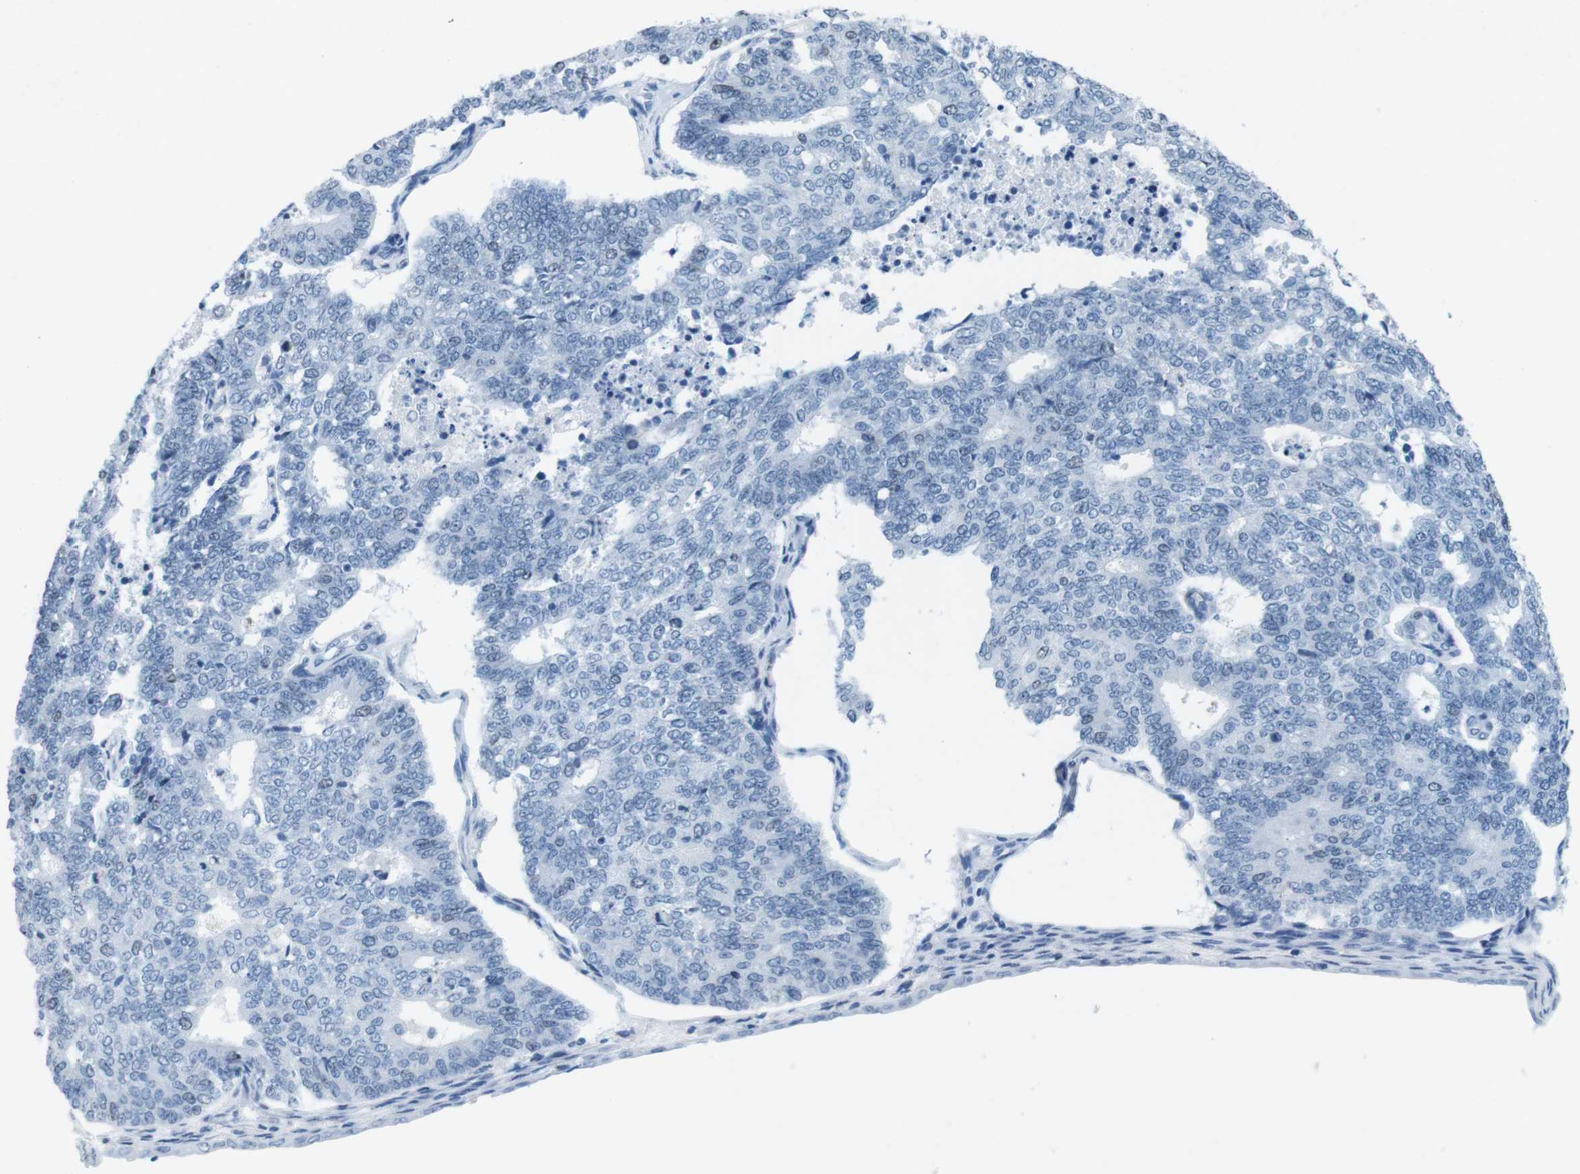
{"staining": {"intensity": "negative", "quantity": "none", "location": "none"}, "tissue": "endometrial cancer", "cell_type": "Tumor cells", "image_type": "cancer", "snomed": [{"axis": "morphology", "description": "Adenocarcinoma, NOS"}, {"axis": "topography", "description": "Endometrium"}], "caption": "Protein analysis of endometrial cancer (adenocarcinoma) reveals no significant expression in tumor cells.", "gene": "CTAG1B", "patient": {"sex": "female", "age": 70}}